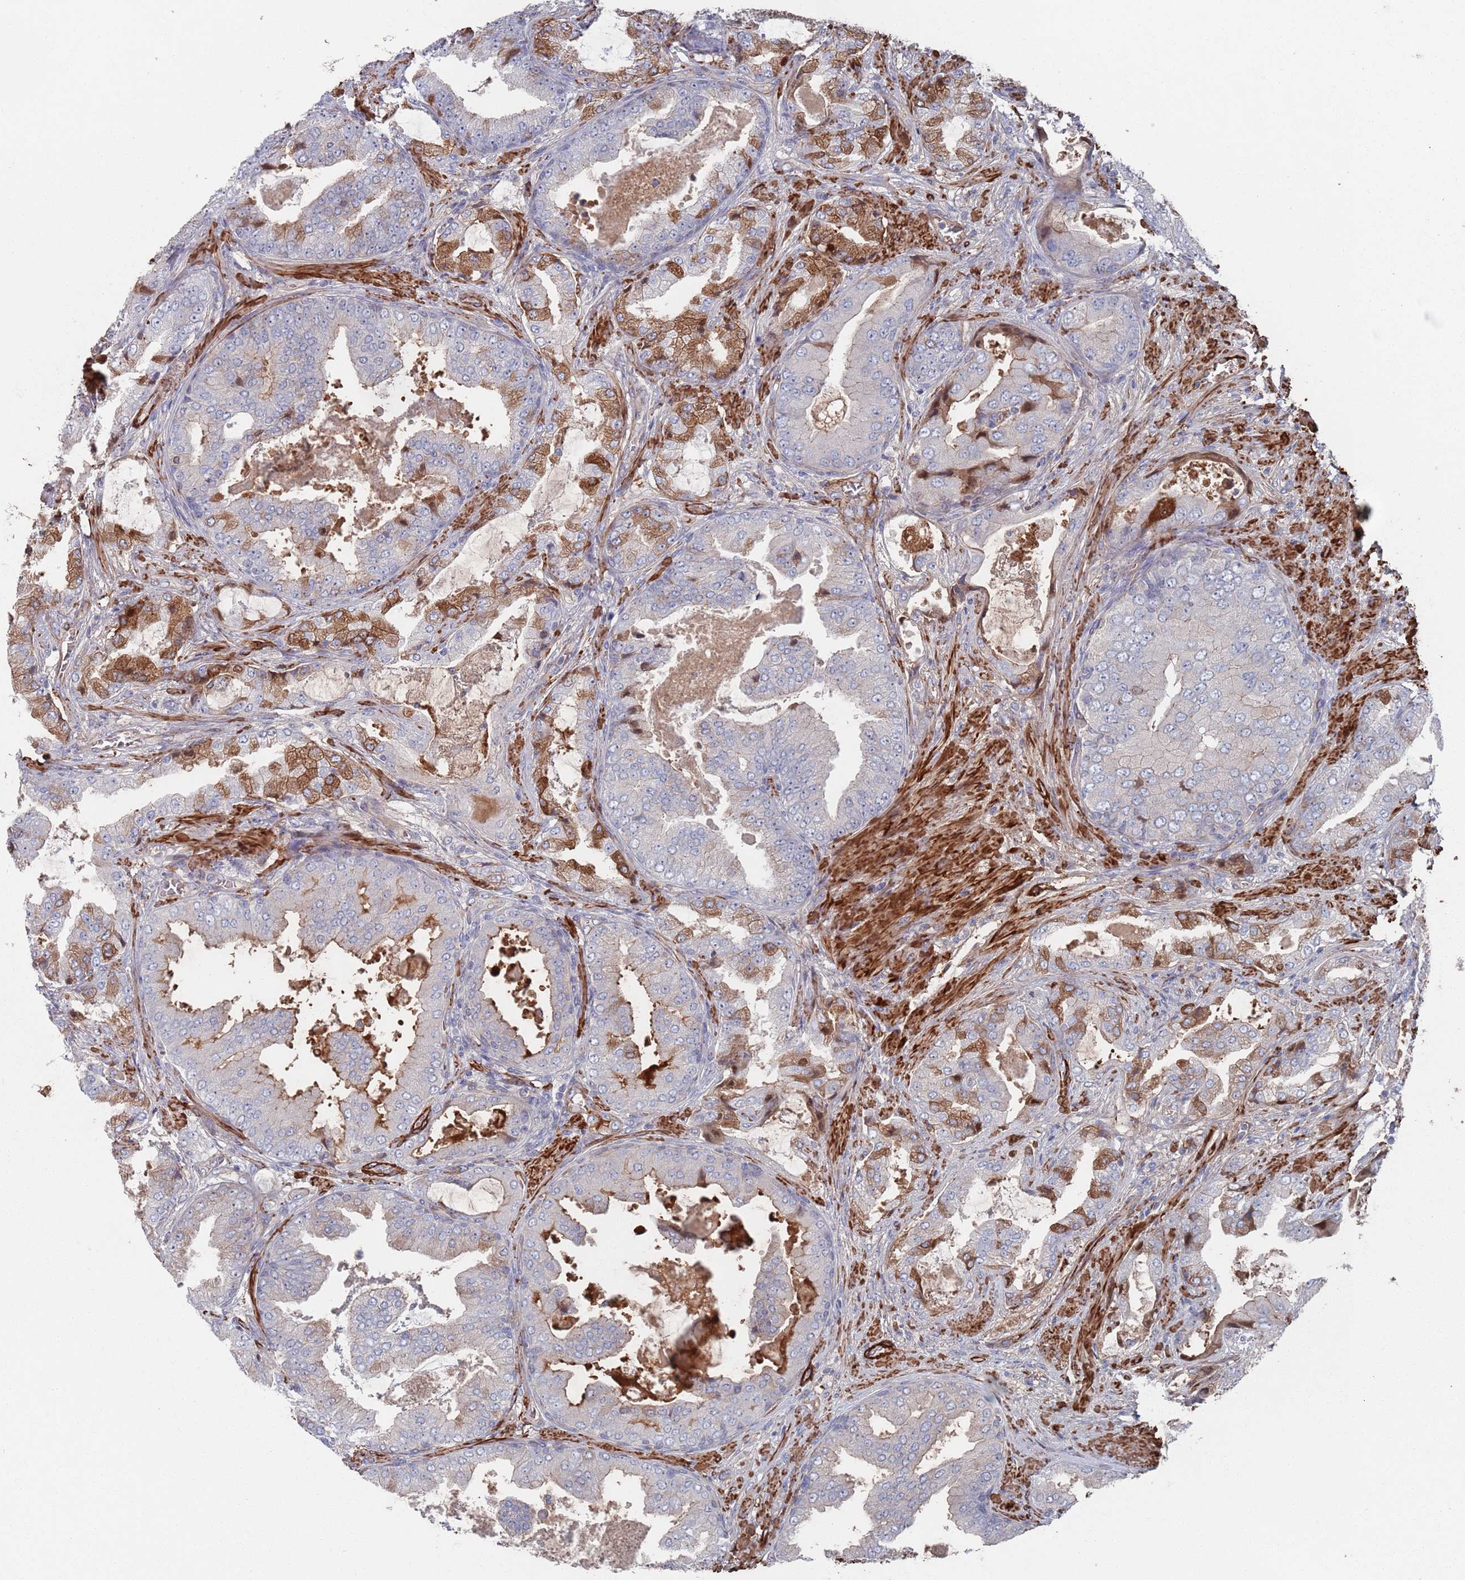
{"staining": {"intensity": "moderate", "quantity": "<25%", "location": "cytoplasmic/membranous"}, "tissue": "prostate cancer", "cell_type": "Tumor cells", "image_type": "cancer", "snomed": [{"axis": "morphology", "description": "Adenocarcinoma, High grade"}, {"axis": "topography", "description": "Prostate"}], "caption": "Approximately <25% of tumor cells in human adenocarcinoma (high-grade) (prostate) demonstrate moderate cytoplasmic/membranous protein expression as visualized by brown immunohistochemical staining.", "gene": "PLEKHA4", "patient": {"sex": "male", "age": 68}}